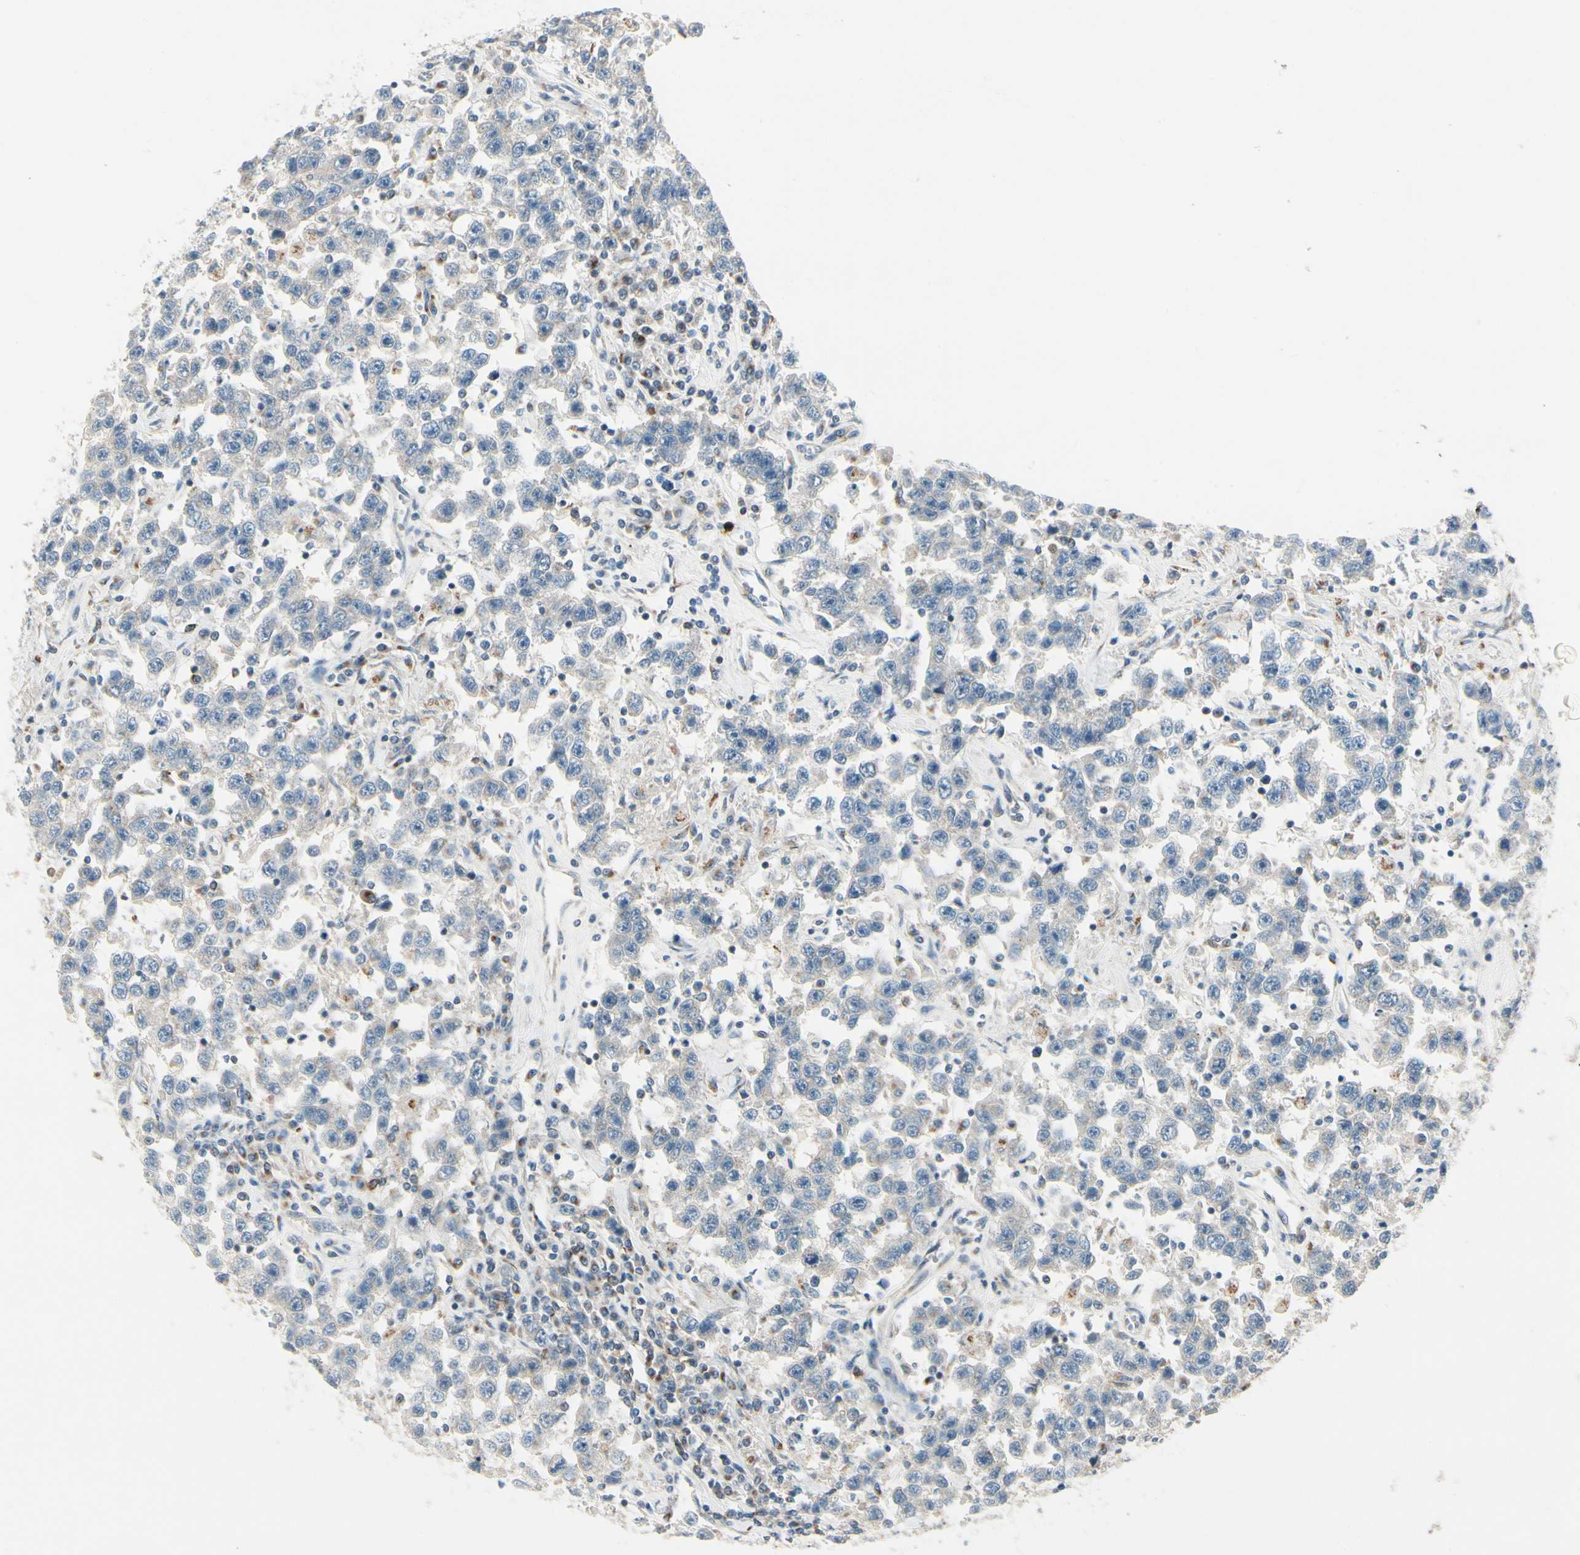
{"staining": {"intensity": "negative", "quantity": "none", "location": "none"}, "tissue": "testis cancer", "cell_type": "Tumor cells", "image_type": "cancer", "snomed": [{"axis": "morphology", "description": "Seminoma, NOS"}, {"axis": "topography", "description": "Testis"}], "caption": "High power microscopy histopathology image of an IHC micrograph of testis cancer (seminoma), revealing no significant positivity in tumor cells. (Brightfield microscopy of DAB immunohistochemistry (IHC) at high magnification).", "gene": "ABCA3", "patient": {"sex": "male", "age": 41}}